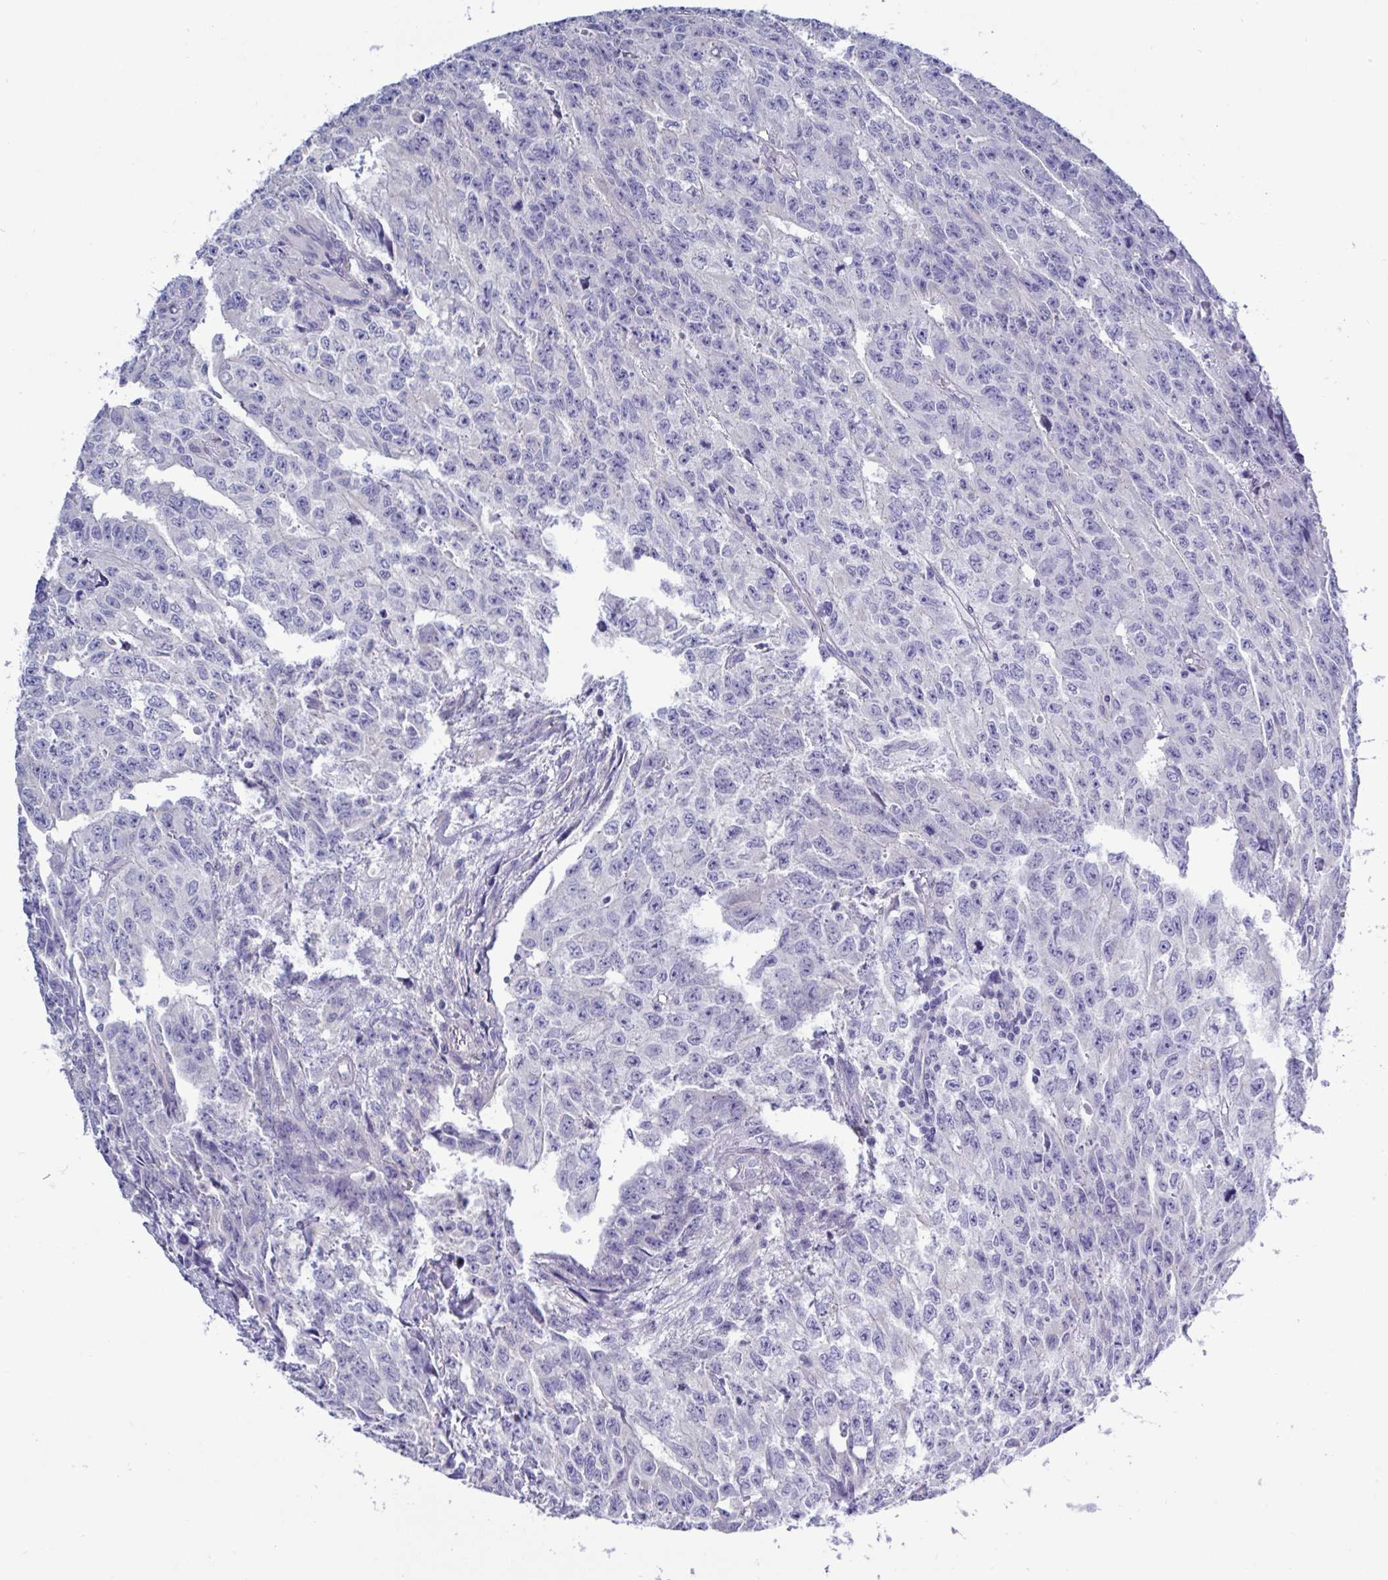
{"staining": {"intensity": "negative", "quantity": "none", "location": "none"}, "tissue": "testis cancer", "cell_type": "Tumor cells", "image_type": "cancer", "snomed": [{"axis": "morphology", "description": "Carcinoma, Embryonal, NOS"}, {"axis": "morphology", "description": "Teratoma, malignant, NOS"}, {"axis": "topography", "description": "Testis"}], "caption": "IHC micrograph of neoplastic tissue: teratoma (malignant) (testis) stained with DAB (3,3'-diaminobenzidine) reveals no significant protein staining in tumor cells.", "gene": "MED11", "patient": {"sex": "male", "age": 24}}